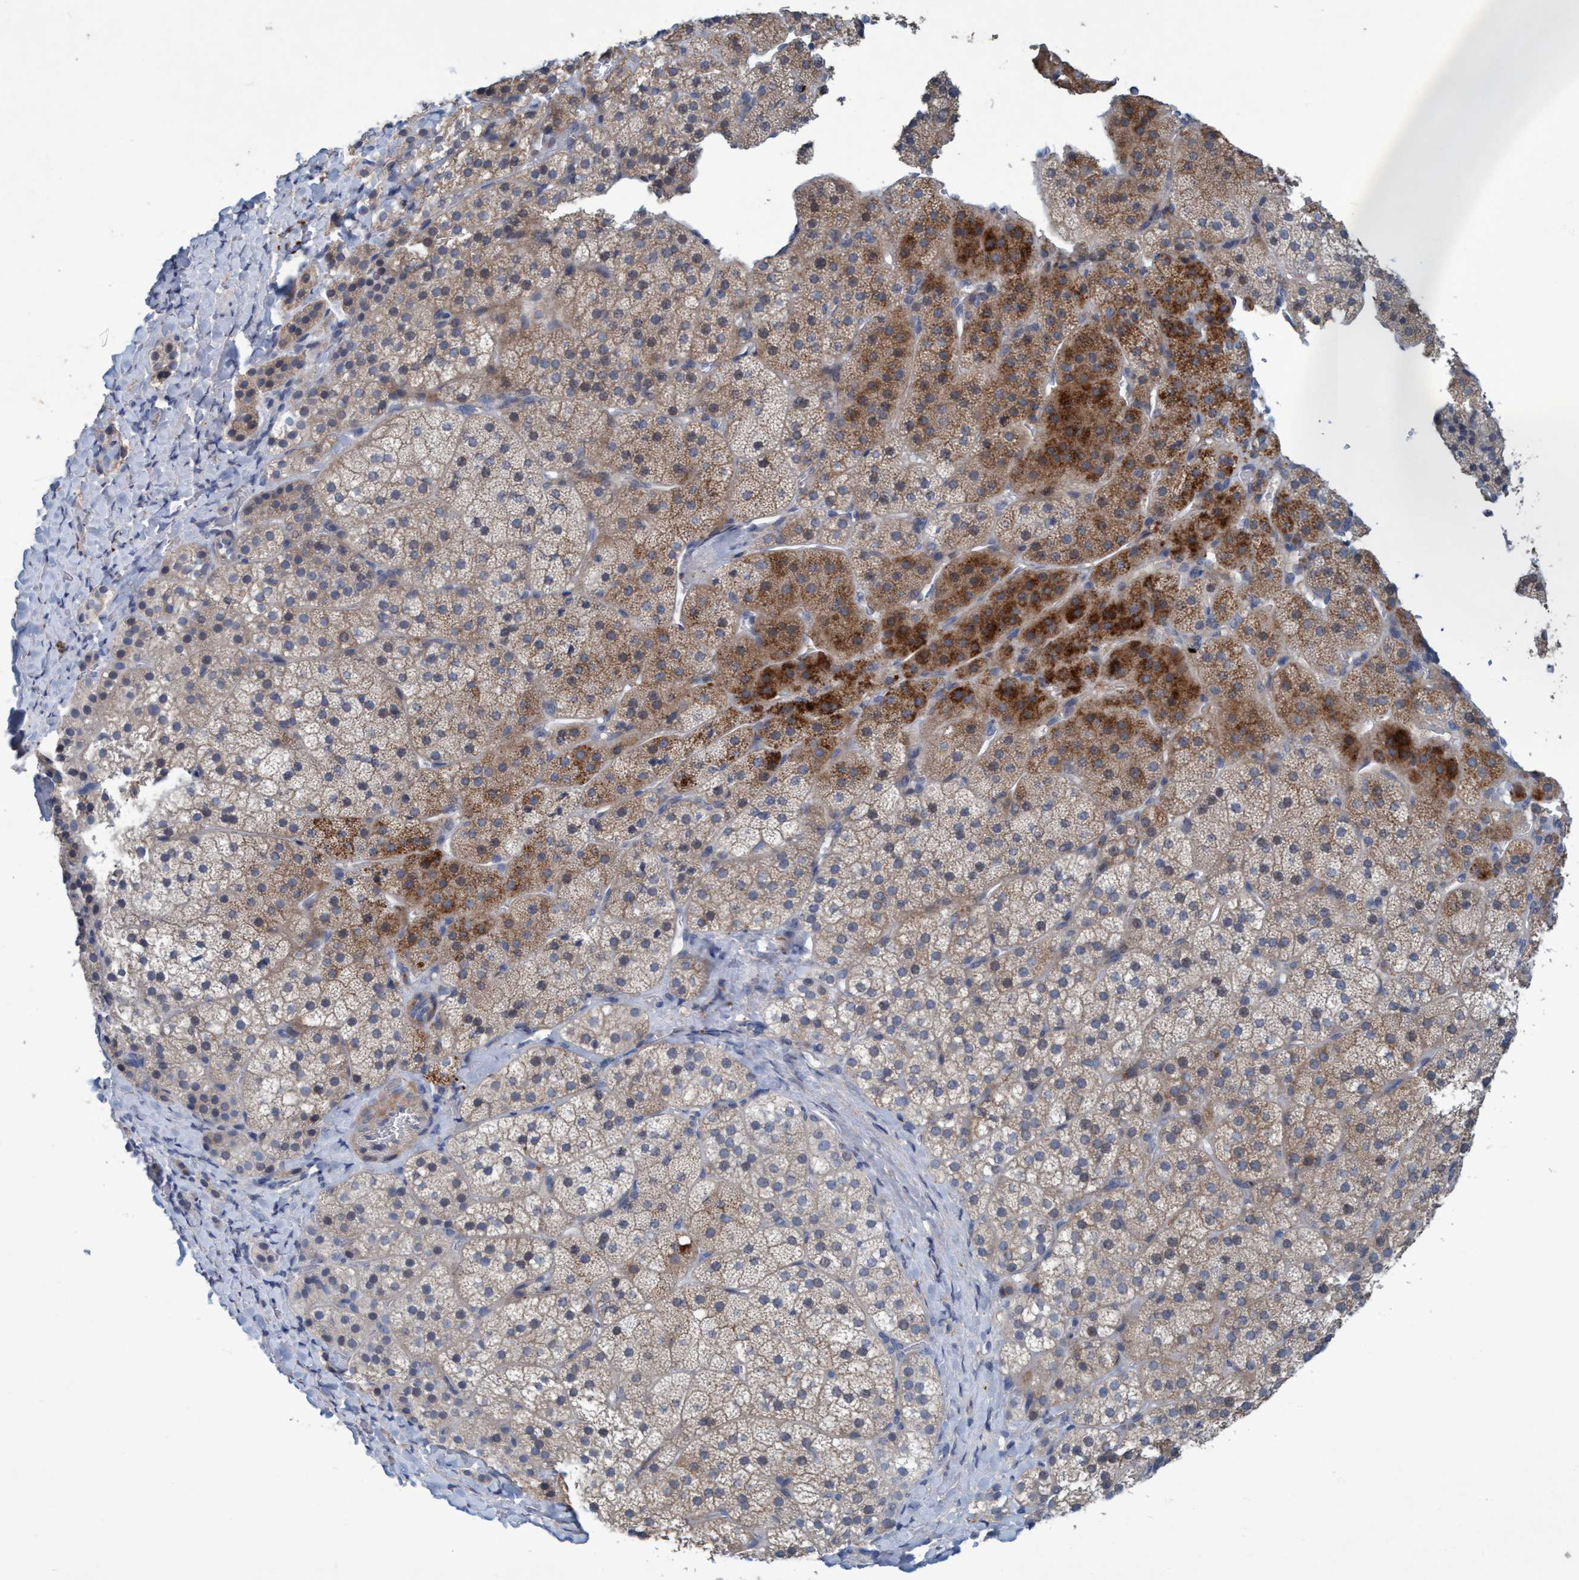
{"staining": {"intensity": "strong", "quantity": "<25%", "location": "cytoplasmic/membranous"}, "tissue": "adrenal gland", "cell_type": "Glandular cells", "image_type": "normal", "snomed": [{"axis": "morphology", "description": "Normal tissue, NOS"}, {"axis": "topography", "description": "Adrenal gland"}], "caption": "This is a histology image of immunohistochemistry (IHC) staining of unremarkable adrenal gland, which shows strong staining in the cytoplasmic/membranous of glandular cells.", "gene": "RNF208", "patient": {"sex": "female", "age": 44}}